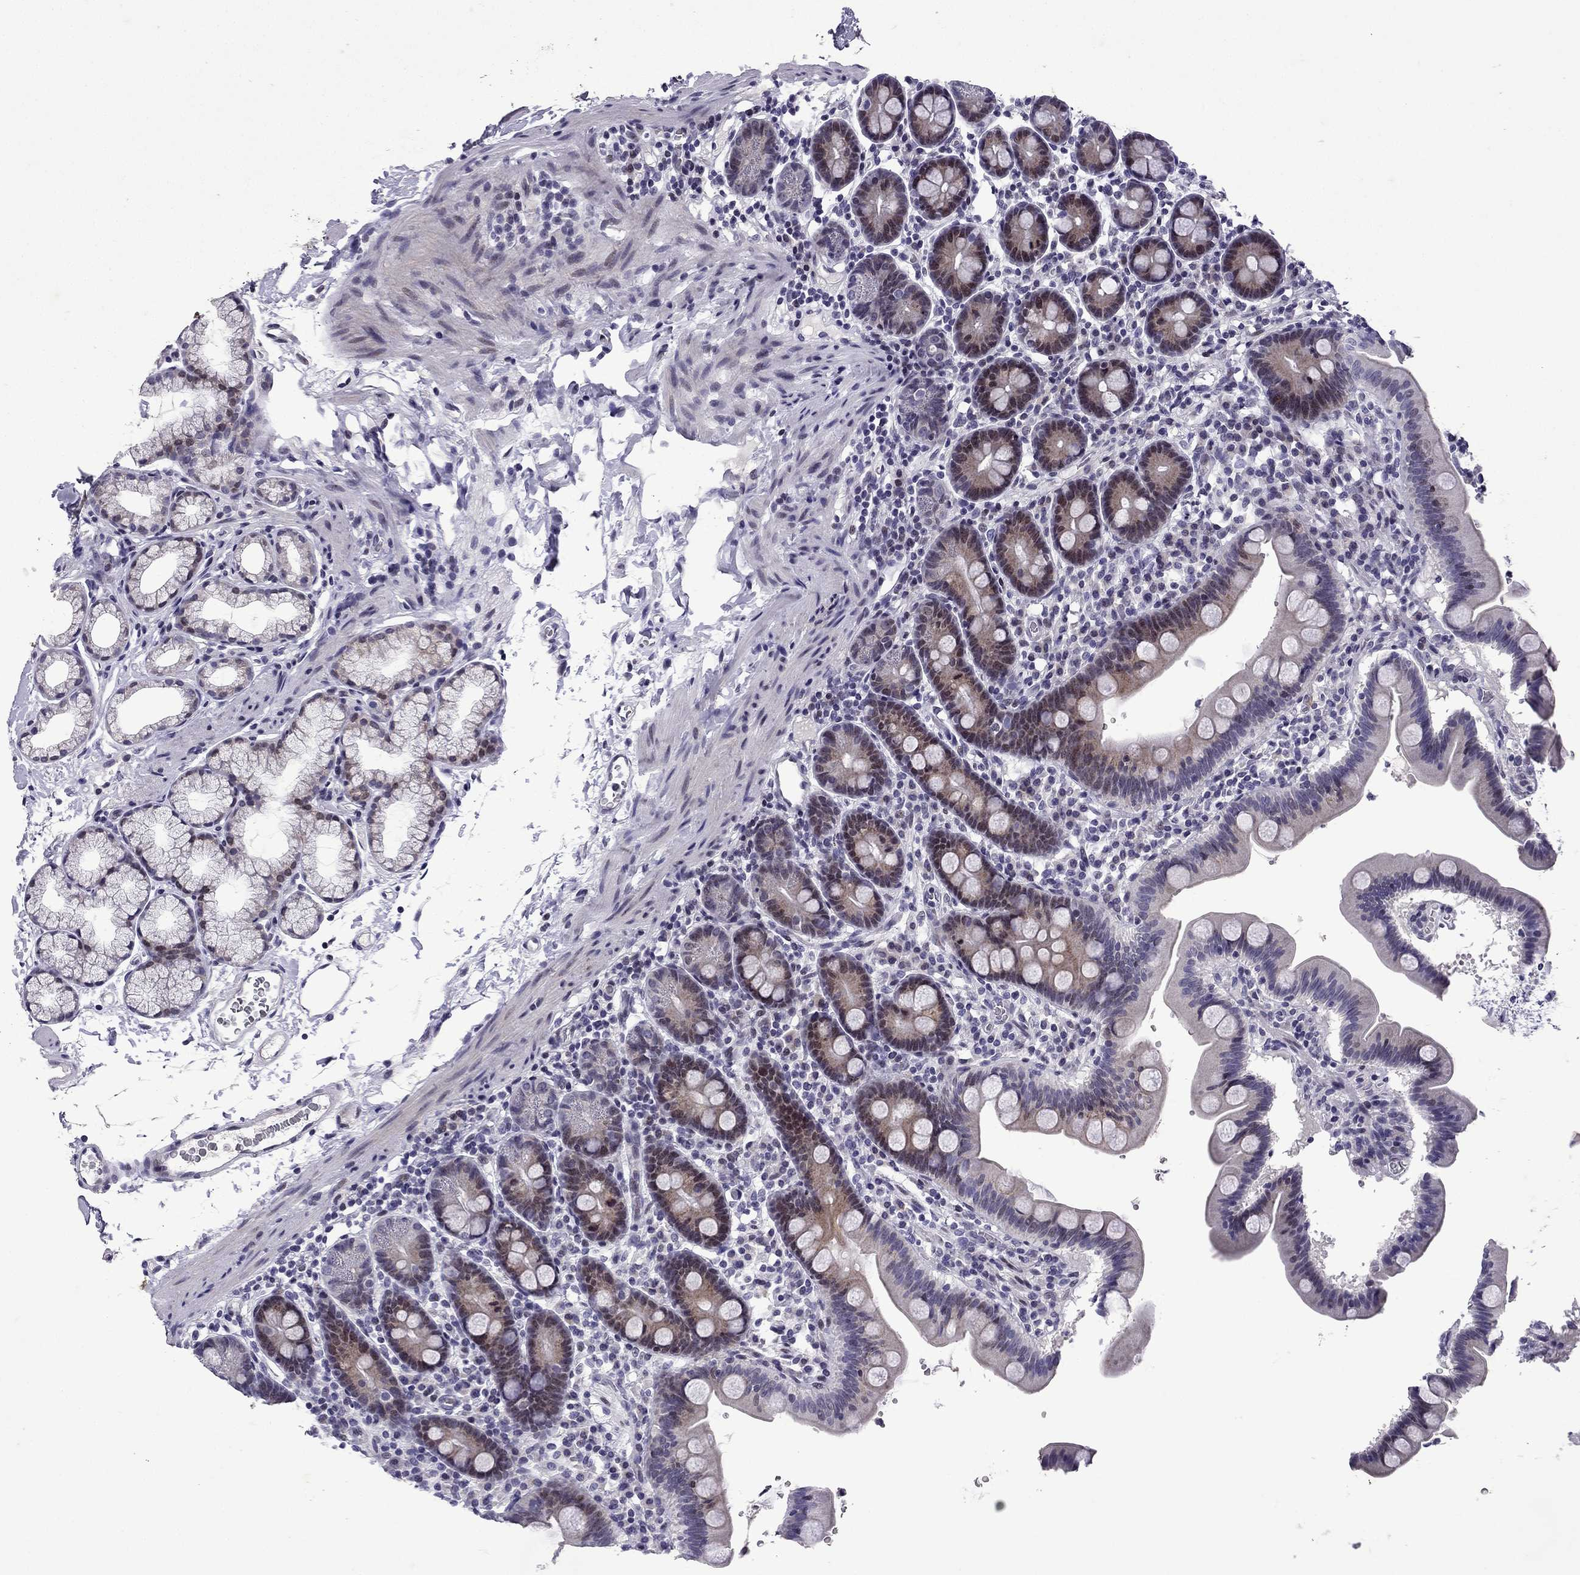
{"staining": {"intensity": "weak", "quantity": "<25%", "location": "cytoplasmic/membranous"}, "tissue": "duodenum", "cell_type": "Glandular cells", "image_type": "normal", "snomed": [{"axis": "morphology", "description": "Normal tissue, NOS"}, {"axis": "topography", "description": "Duodenum"}], "caption": "This is a micrograph of IHC staining of normal duodenum, which shows no positivity in glandular cells. (Brightfield microscopy of DAB (3,3'-diaminobenzidine) IHC at high magnification).", "gene": "TTN", "patient": {"sex": "male", "age": 59}}